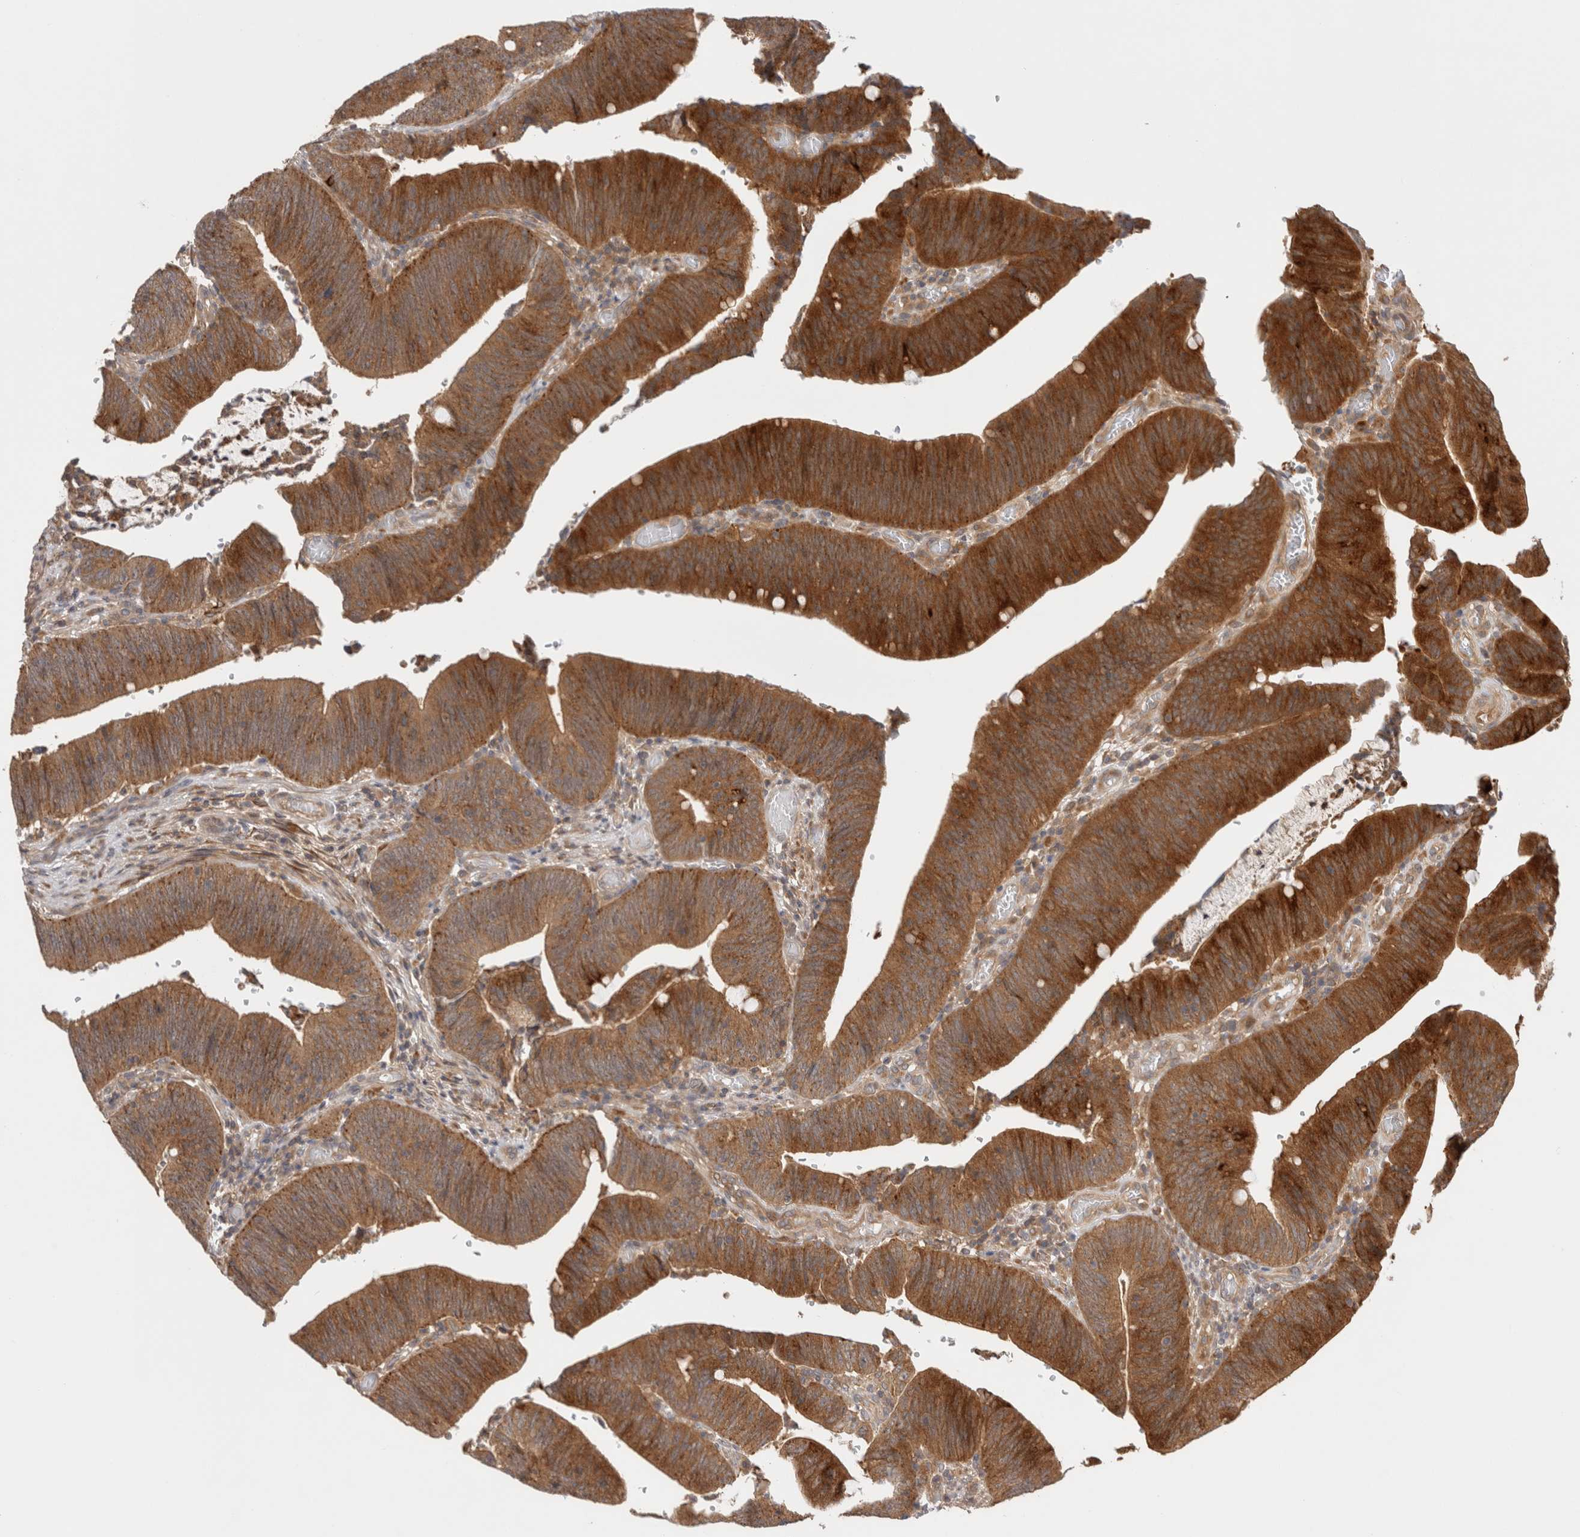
{"staining": {"intensity": "strong", "quantity": ">75%", "location": "cytoplasmic/membranous"}, "tissue": "colorectal cancer", "cell_type": "Tumor cells", "image_type": "cancer", "snomed": [{"axis": "morphology", "description": "Normal tissue, NOS"}, {"axis": "morphology", "description": "Adenocarcinoma, NOS"}, {"axis": "topography", "description": "Rectum"}], "caption": "Strong cytoplasmic/membranous staining is identified in approximately >75% of tumor cells in colorectal adenocarcinoma. (DAB (3,3'-diaminobenzidine) = brown stain, brightfield microscopy at high magnification).", "gene": "VPS28", "patient": {"sex": "female", "age": 66}}